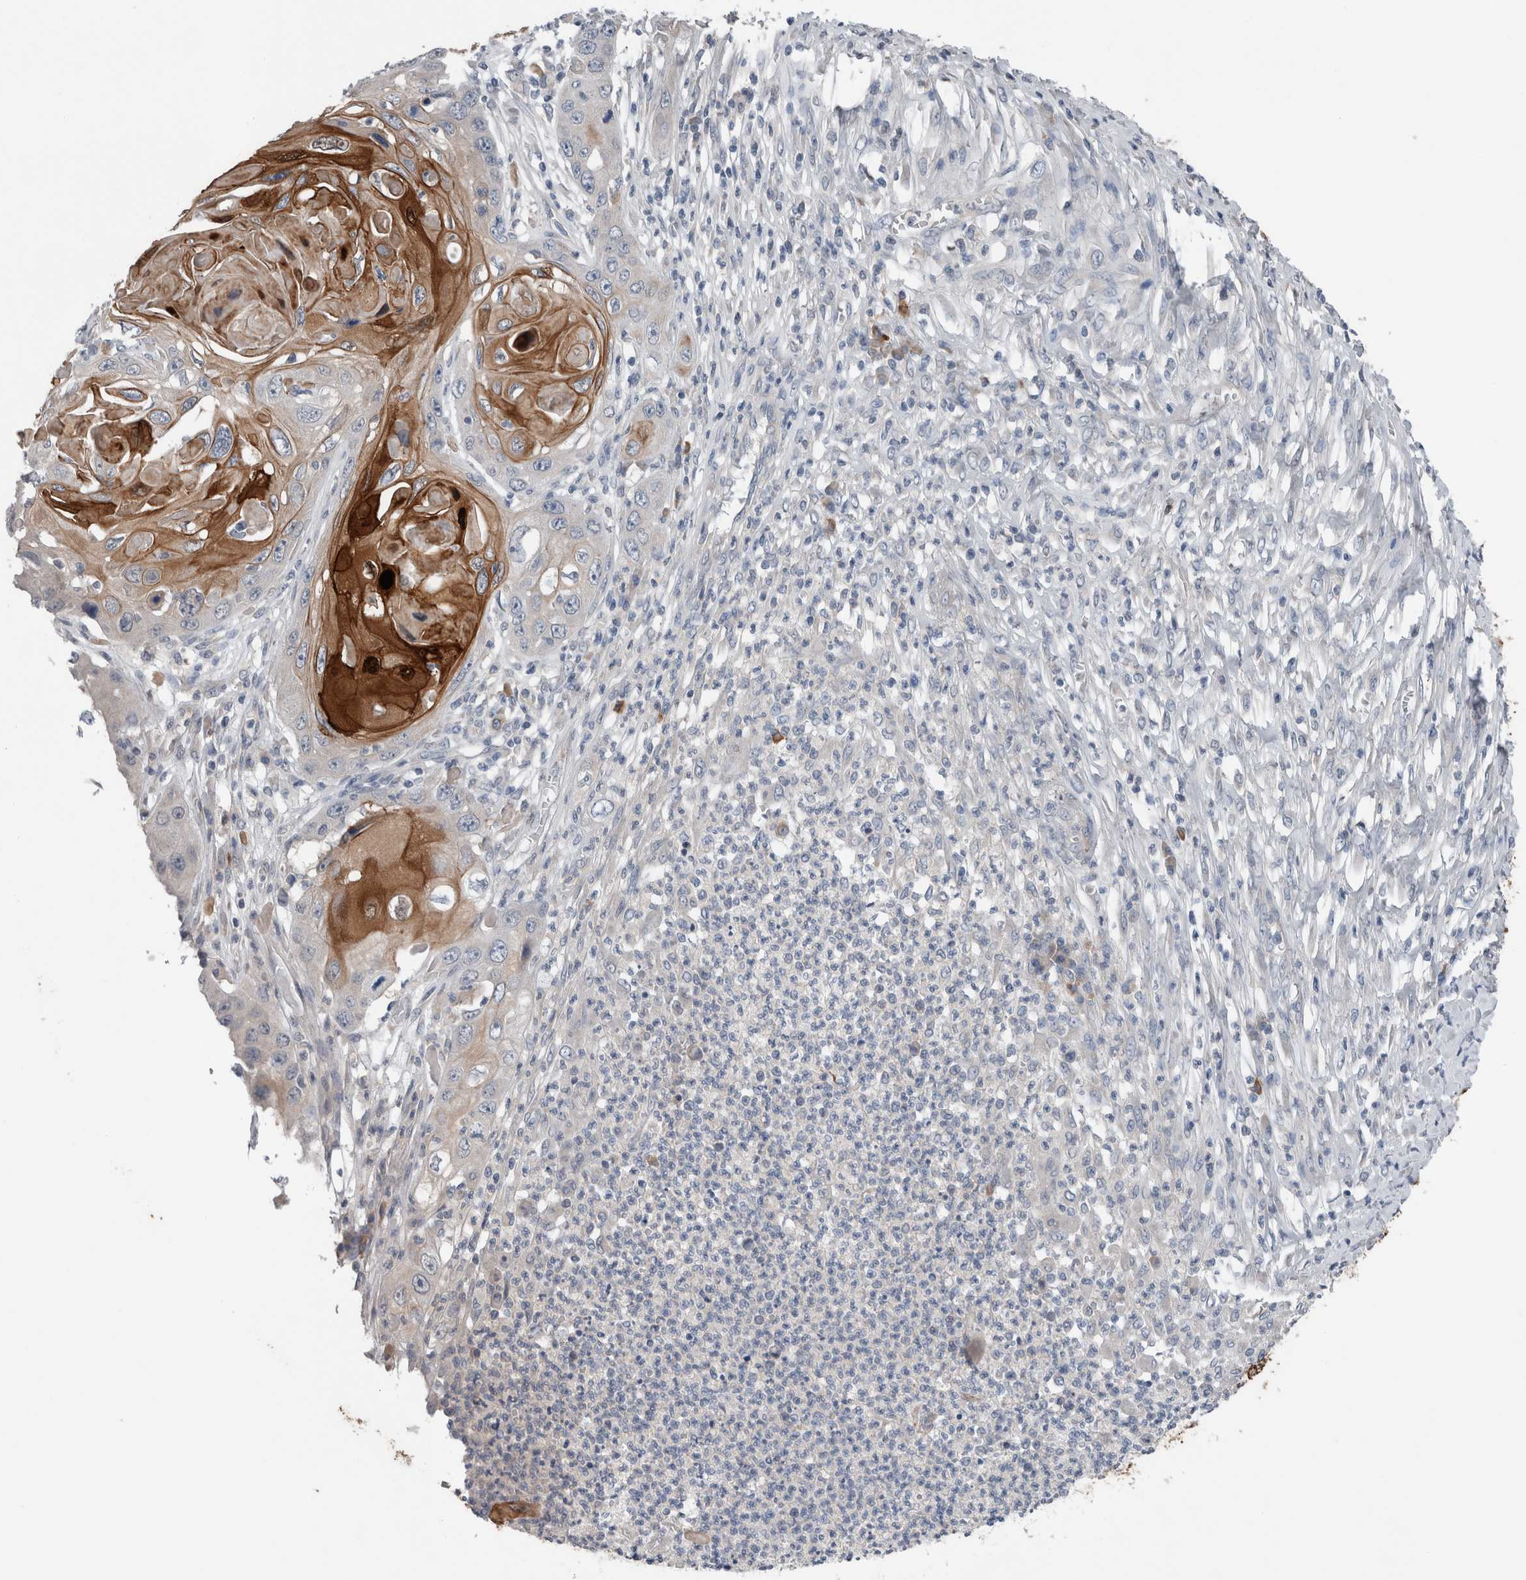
{"staining": {"intensity": "moderate", "quantity": "25%-75%", "location": "cytoplasmic/membranous"}, "tissue": "skin cancer", "cell_type": "Tumor cells", "image_type": "cancer", "snomed": [{"axis": "morphology", "description": "Squamous cell carcinoma, NOS"}, {"axis": "topography", "description": "Skin"}], "caption": "IHC of human squamous cell carcinoma (skin) demonstrates medium levels of moderate cytoplasmic/membranous expression in approximately 25%-75% of tumor cells.", "gene": "CRNN", "patient": {"sex": "male", "age": 55}}